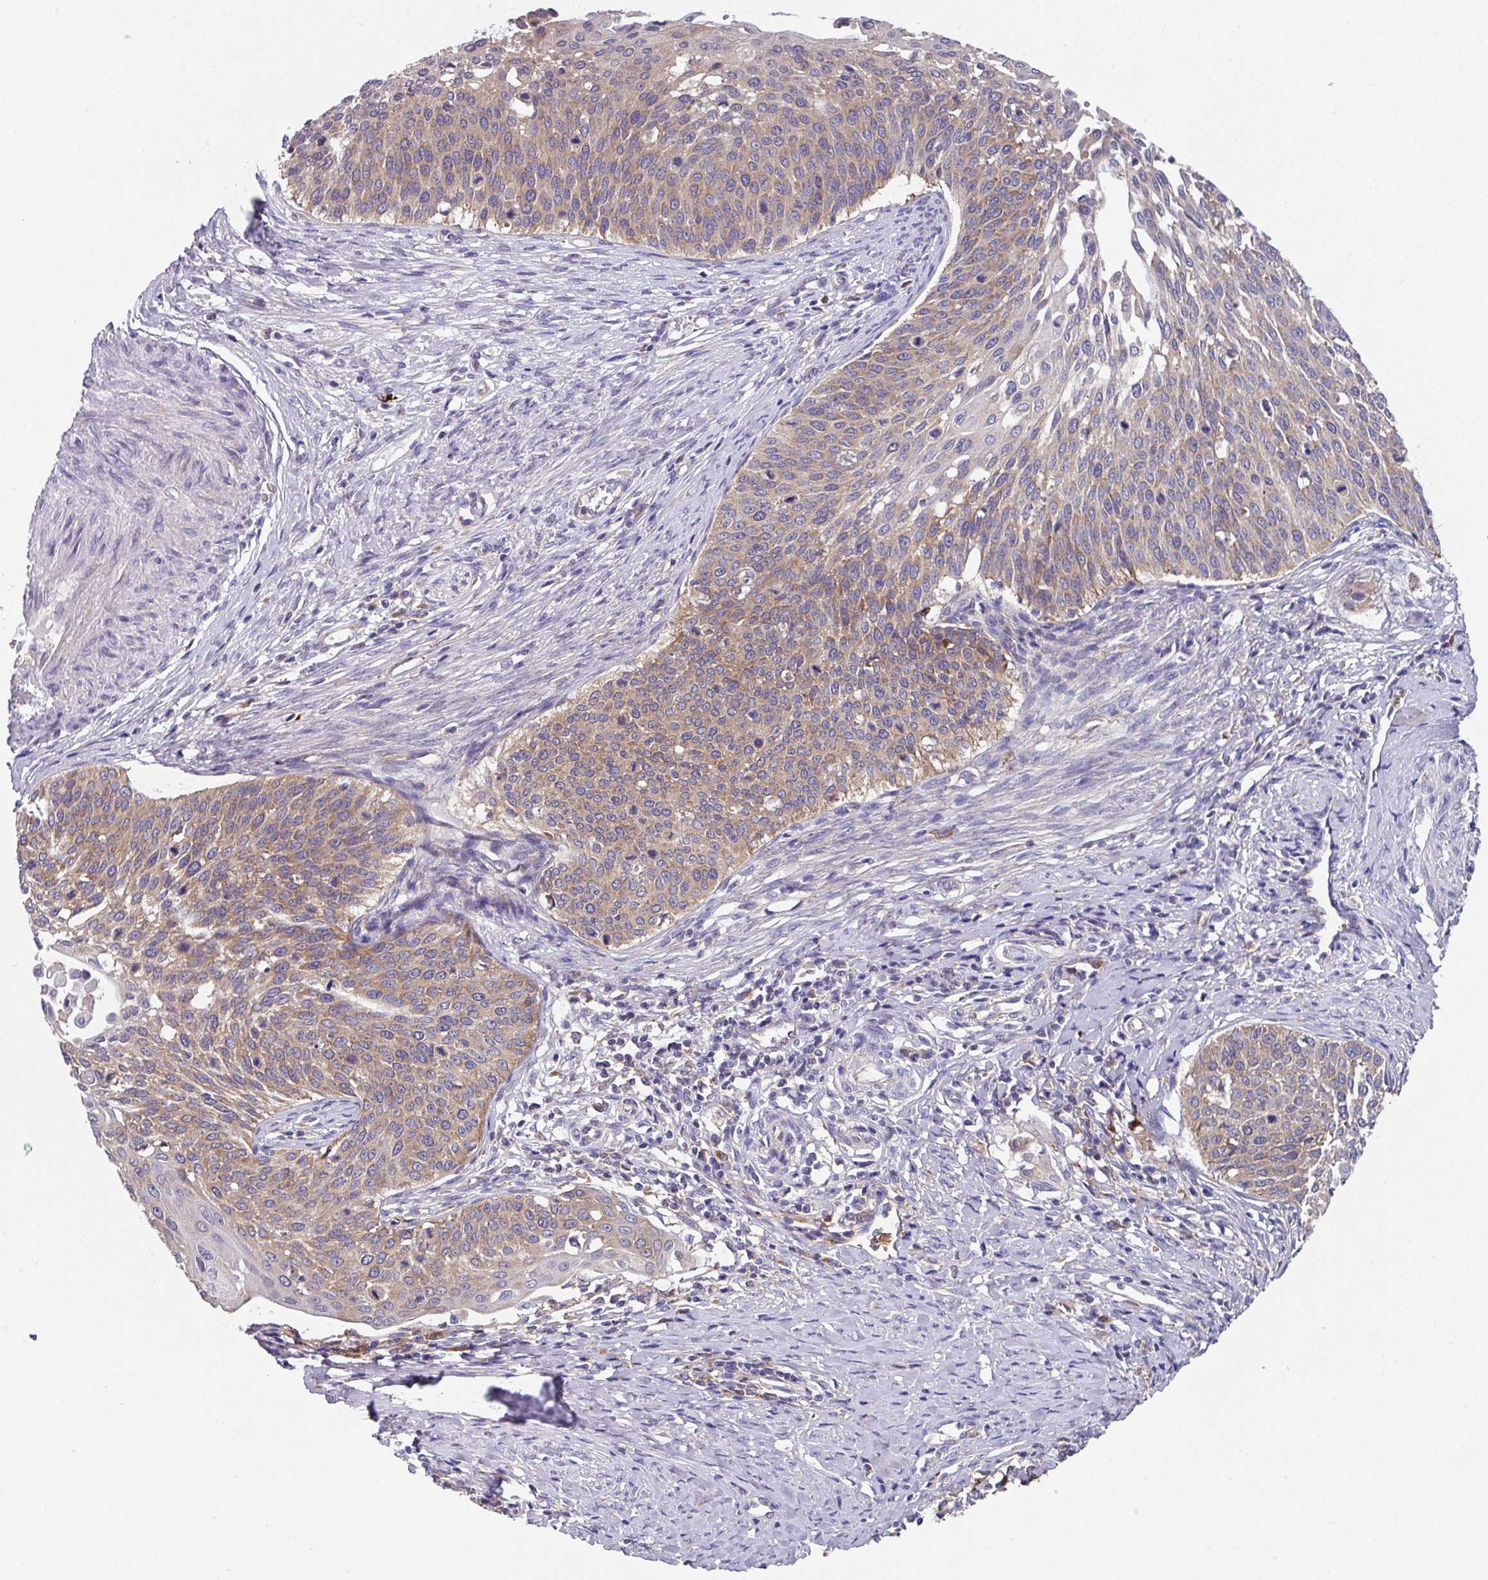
{"staining": {"intensity": "moderate", "quantity": ">75%", "location": "cytoplasmic/membranous"}, "tissue": "cervical cancer", "cell_type": "Tumor cells", "image_type": "cancer", "snomed": [{"axis": "morphology", "description": "Squamous cell carcinoma, NOS"}, {"axis": "topography", "description": "Cervix"}], "caption": "Human cervical cancer (squamous cell carcinoma) stained for a protein (brown) reveals moderate cytoplasmic/membranous positive expression in approximately >75% of tumor cells.", "gene": "EIF4B", "patient": {"sex": "female", "age": 44}}